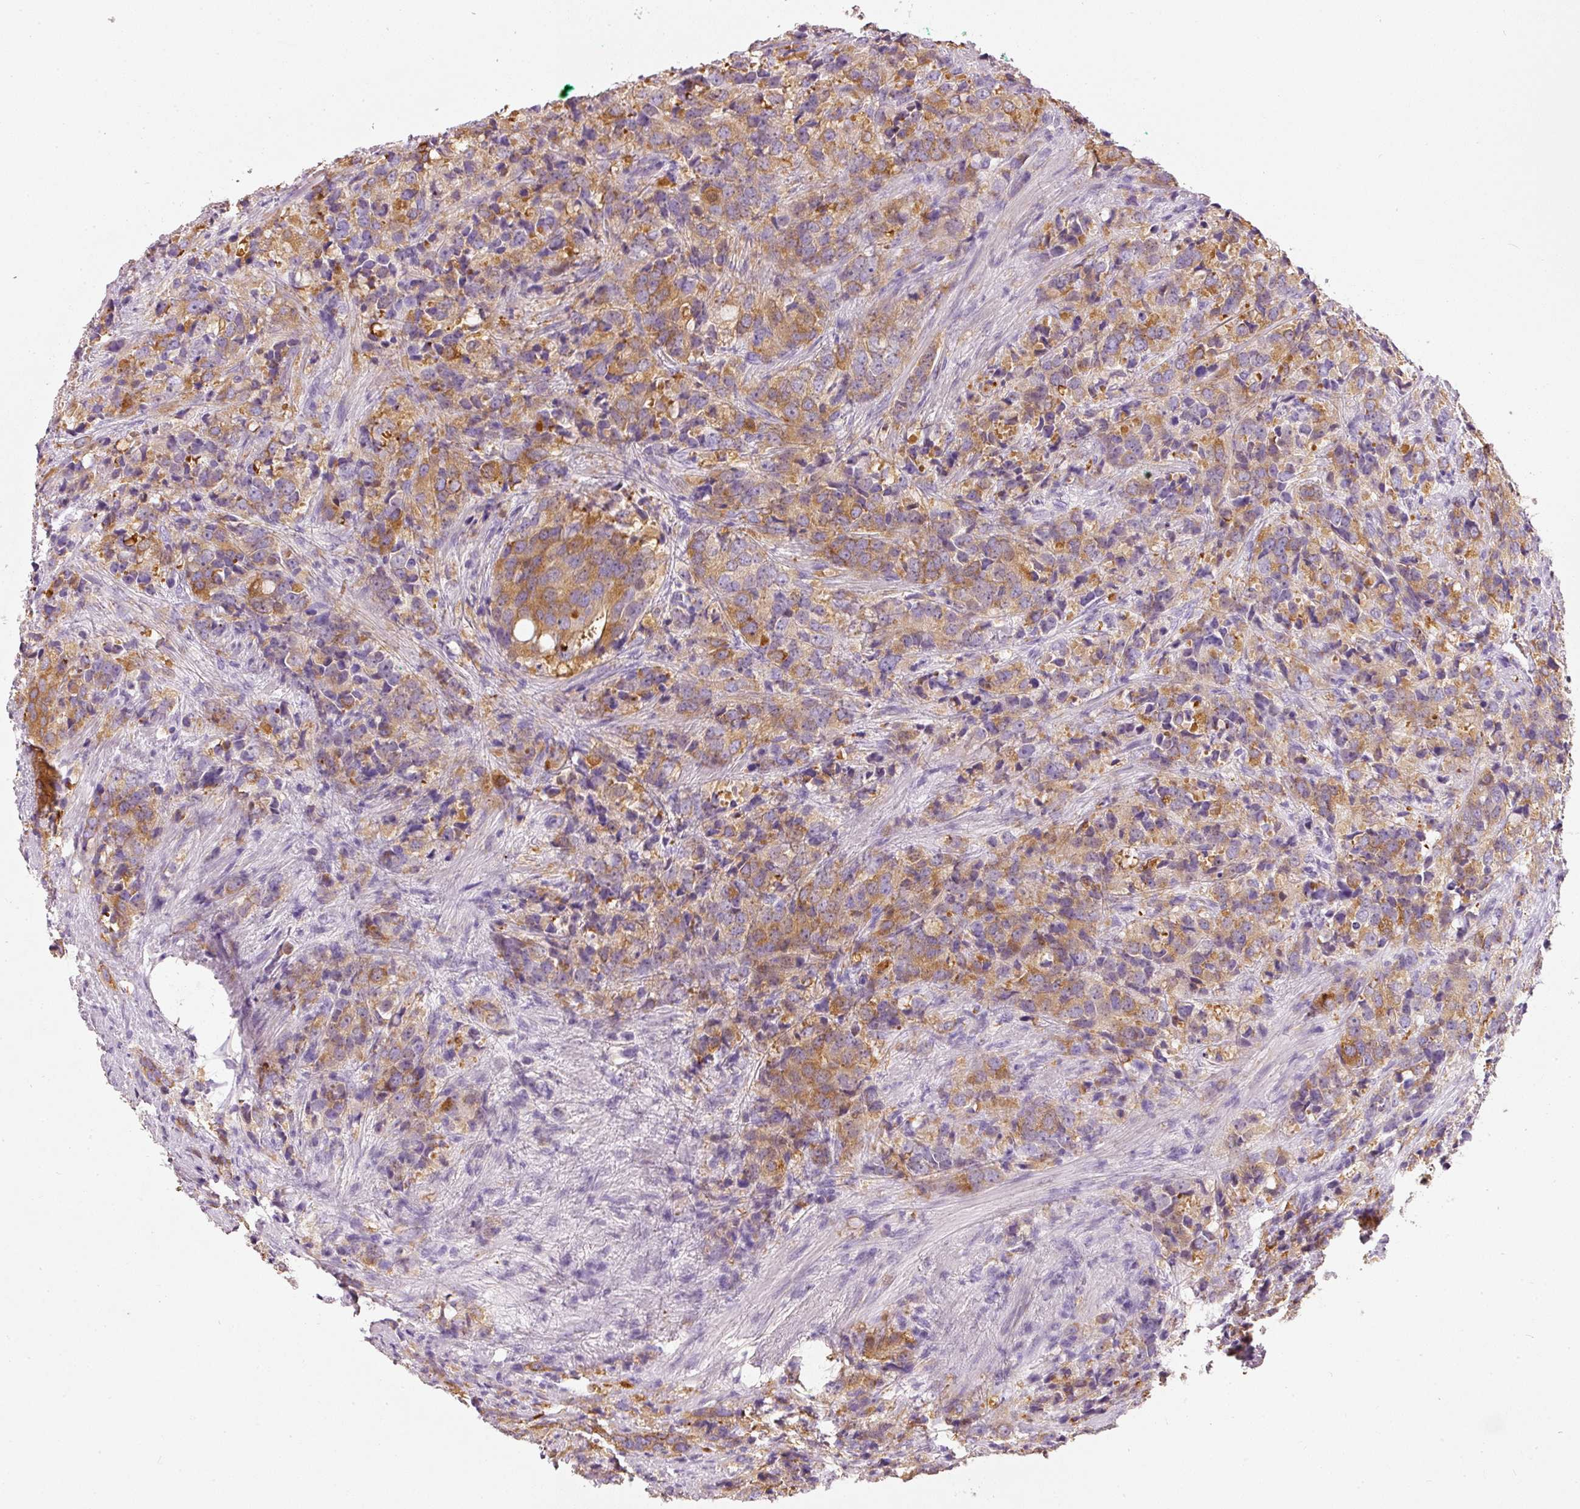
{"staining": {"intensity": "moderate", "quantity": "25%-75%", "location": "cytoplasmic/membranous"}, "tissue": "prostate cancer", "cell_type": "Tumor cells", "image_type": "cancer", "snomed": [{"axis": "morphology", "description": "Adenocarcinoma, High grade"}, {"axis": "topography", "description": "Prostate"}], "caption": "Immunohistochemical staining of human prostate high-grade adenocarcinoma demonstrates moderate cytoplasmic/membranous protein staining in about 25%-75% of tumor cells.", "gene": "PDXDC1", "patient": {"sex": "male", "age": 62}}